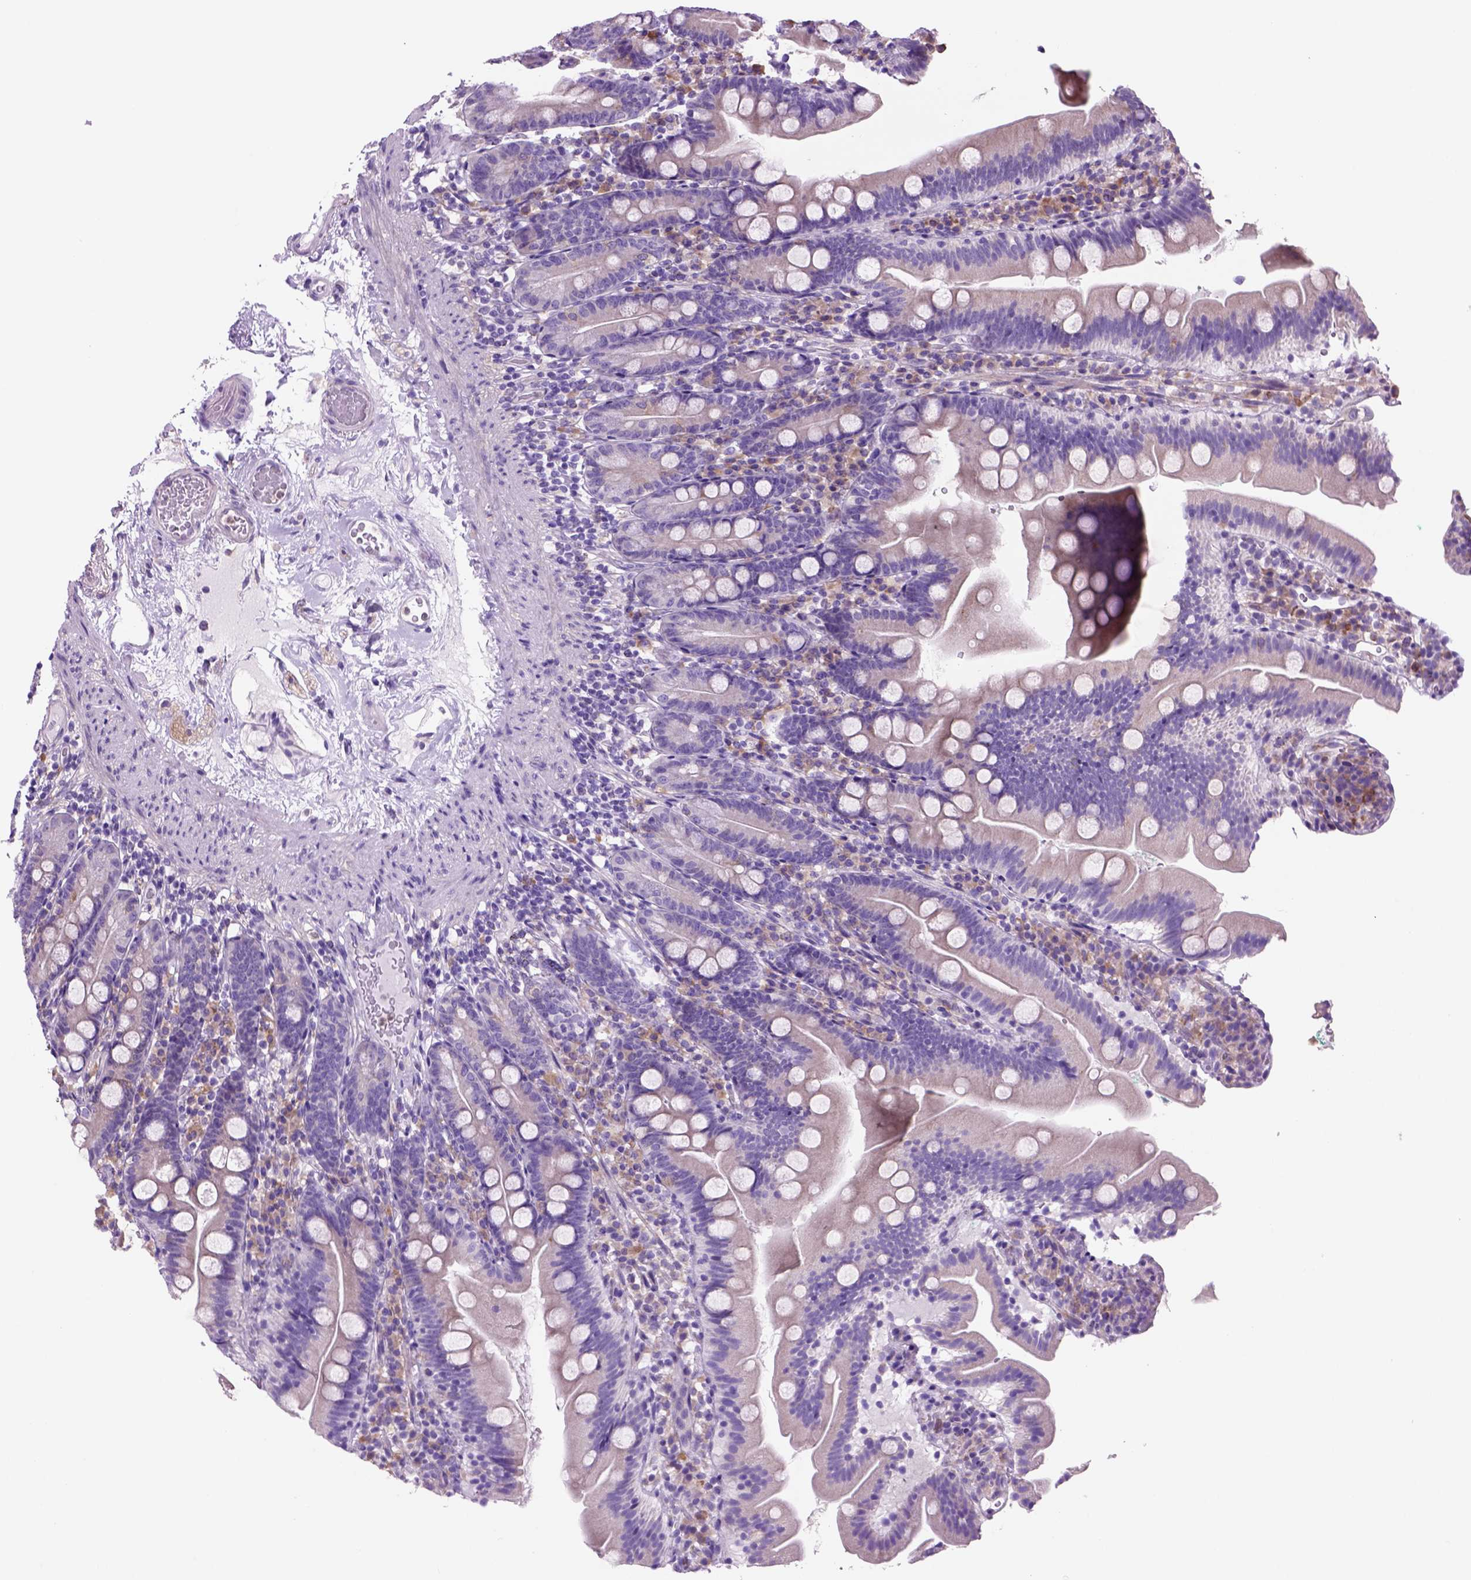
{"staining": {"intensity": "negative", "quantity": "none", "location": "none"}, "tissue": "duodenum", "cell_type": "Glandular cells", "image_type": "normal", "snomed": [{"axis": "morphology", "description": "Normal tissue, NOS"}, {"axis": "topography", "description": "Duodenum"}], "caption": "An image of human duodenum is negative for staining in glandular cells.", "gene": "PIAS3", "patient": {"sex": "female", "age": 67}}